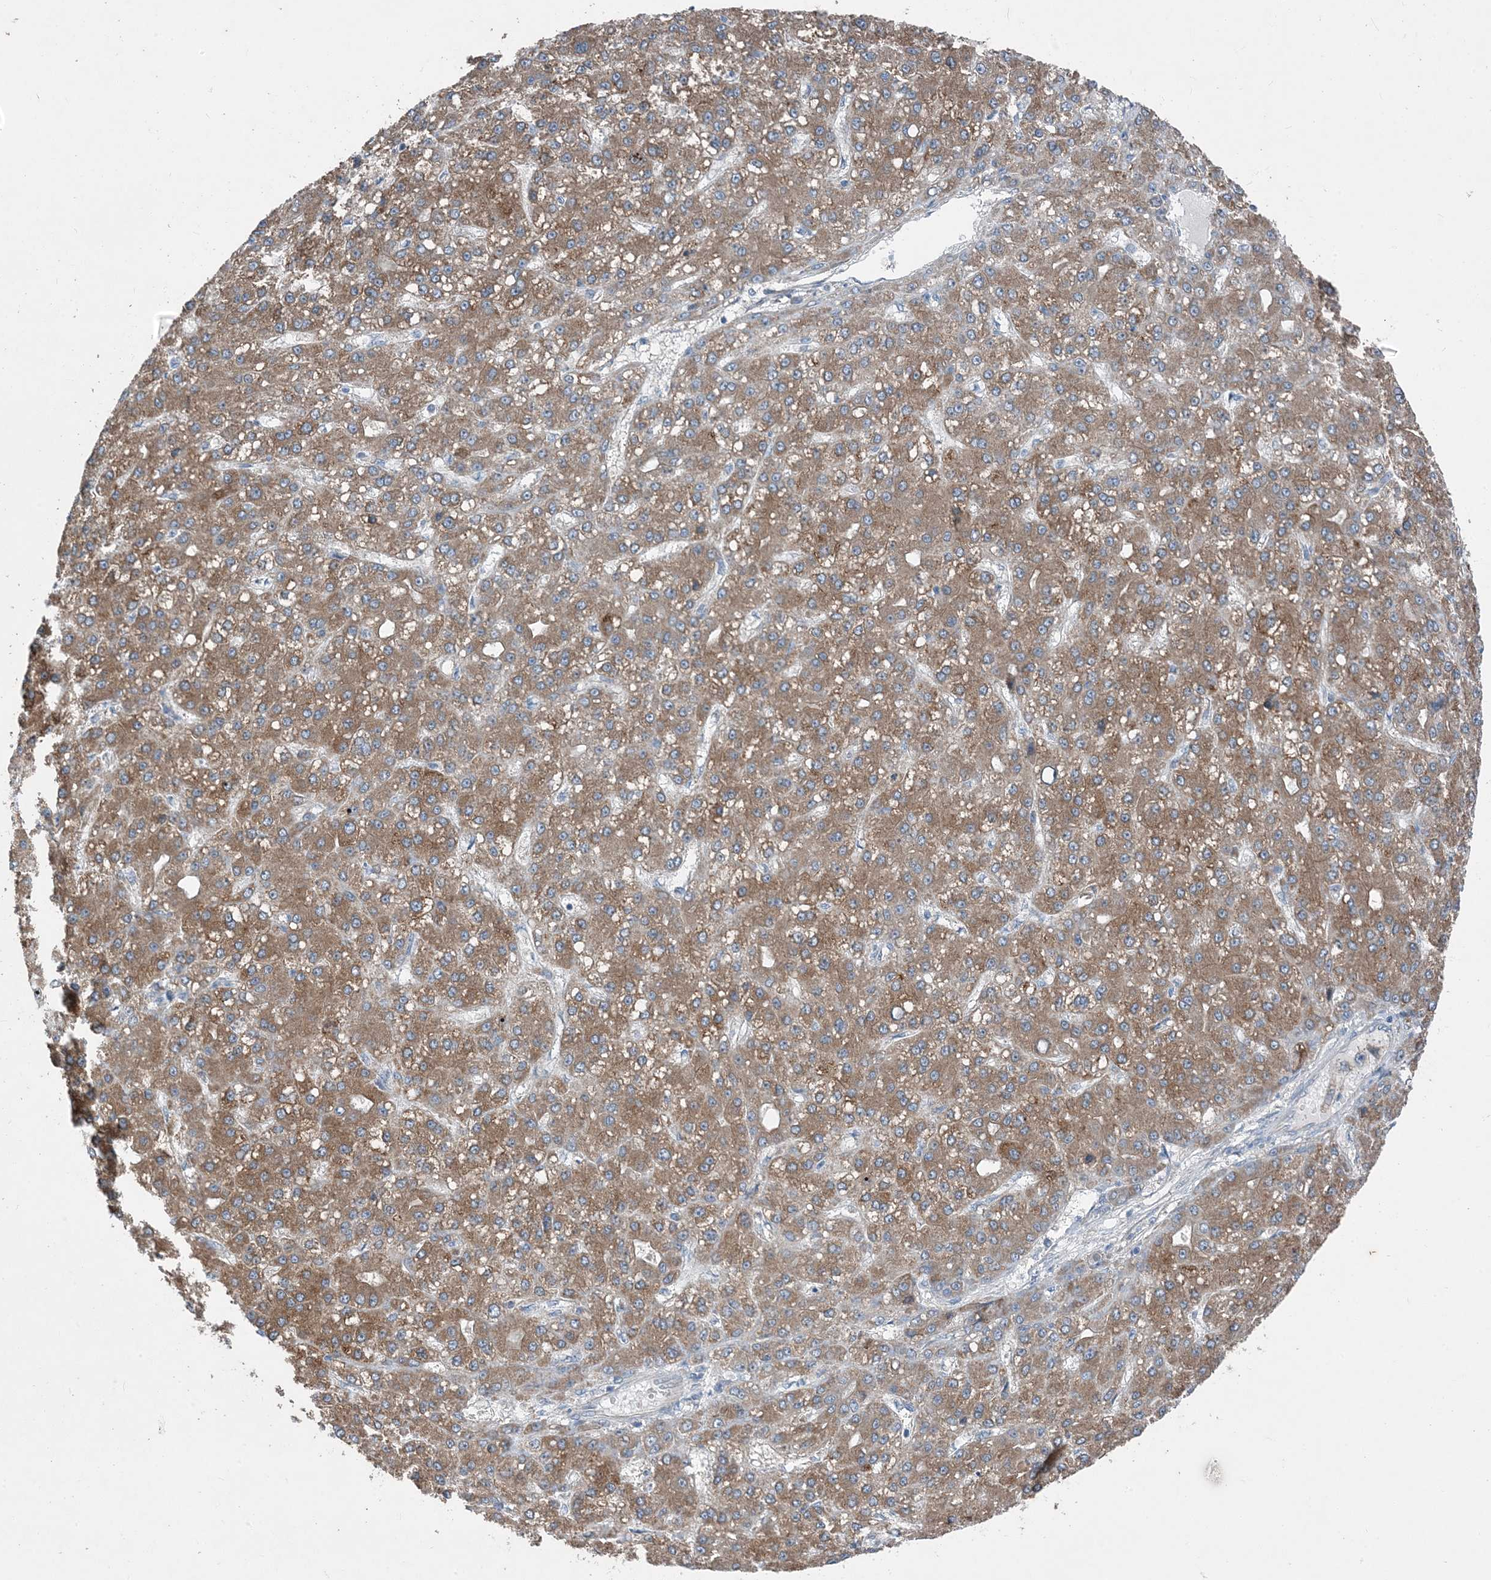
{"staining": {"intensity": "moderate", "quantity": ">75%", "location": "cytoplasmic/membranous"}, "tissue": "liver cancer", "cell_type": "Tumor cells", "image_type": "cancer", "snomed": [{"axis": "morphology", "description": "Carcinoma, Hepatocellular, NOS"}, {"axis": "topography", "description": "Liver"}], "caption": "There is medium levels of moderate cytoplasmic/membranous positivity in tumor cells of liver cancer (hepatocellular carcinoma), as demonstrated by immunohistochemical staining (brown color).", "gene": "DHX30", "patient": {"sex": "male", "age": 67}}